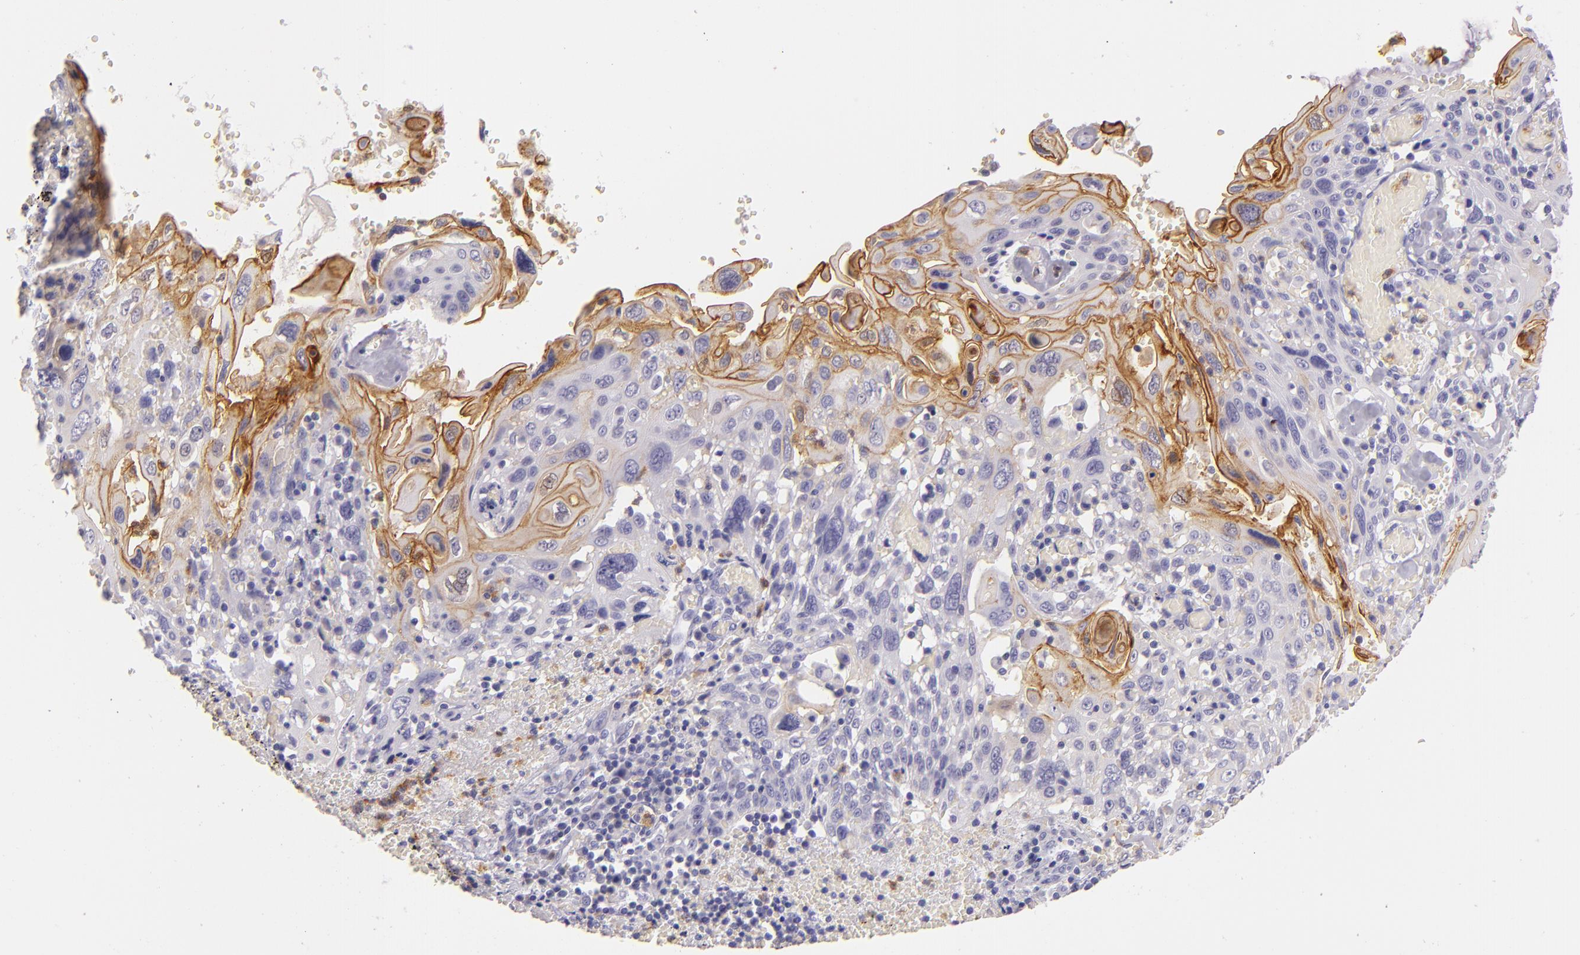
{"staining": {"intensity": "moderate", "quantity": "25%-75%", "location": "cytoplasmic/membranous"}, "tissue": "cervical cancer", "cell_type": "Tumor cells", "image_type": "cancer", "snomed": [{"axis": "morphology", "description": "Squamous cell carcinoma, NOS"}, {"axis": "topography", "description": "Cervix"}], "caption": "Immunohistochemical staining of squamous cell carcinoma (cervical) exhibits medium levels of moderate cytoplasmic/membranous positivity in about 25%-75% of tumor cells.", "gene": "CEACAM1", "patient": {"sex": "female", "age": 54}}